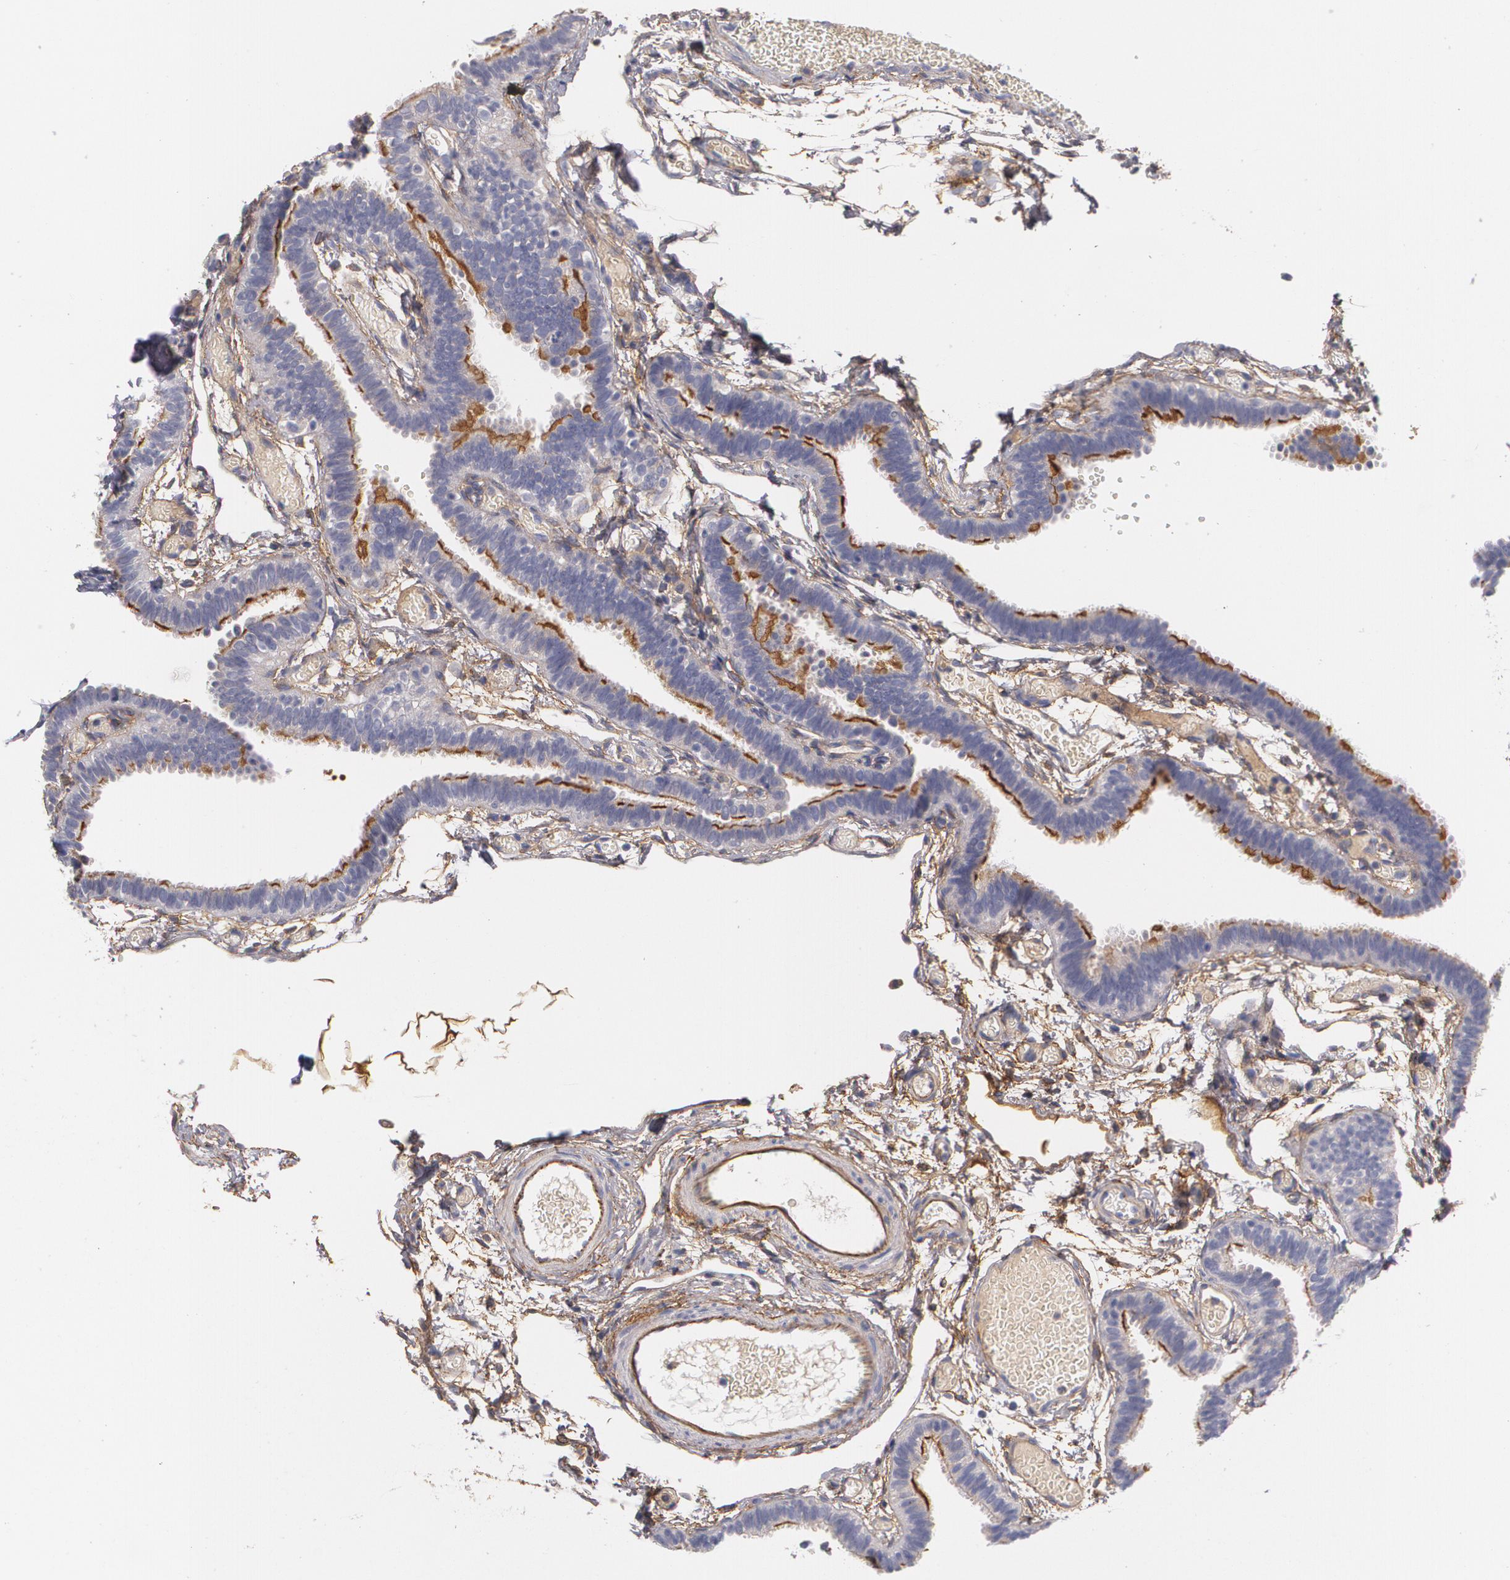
{"staining": {"intensity": "negative", "quantity": "none", "location": "none"}, "tissue": "fallopian tube", "cell_type": "Glandular cells", "image_type": "normal", "snomed": [{"axis": "morphology", "description": "Normal tissue, NOS"}, {"axis": "topography", "description": "Fallopian tube"}], "caption": "Histopathology image shows no protein positivity in glandular cells of unremarkable fallopian tube. The staining was performed using DAB to visualize the protein expression in brown, while the nuclei were stained in blue with hematoxylin (Magnification: 20x).", "gene": "FBLN1", "patient": {"sex": "female", "age": 29}}